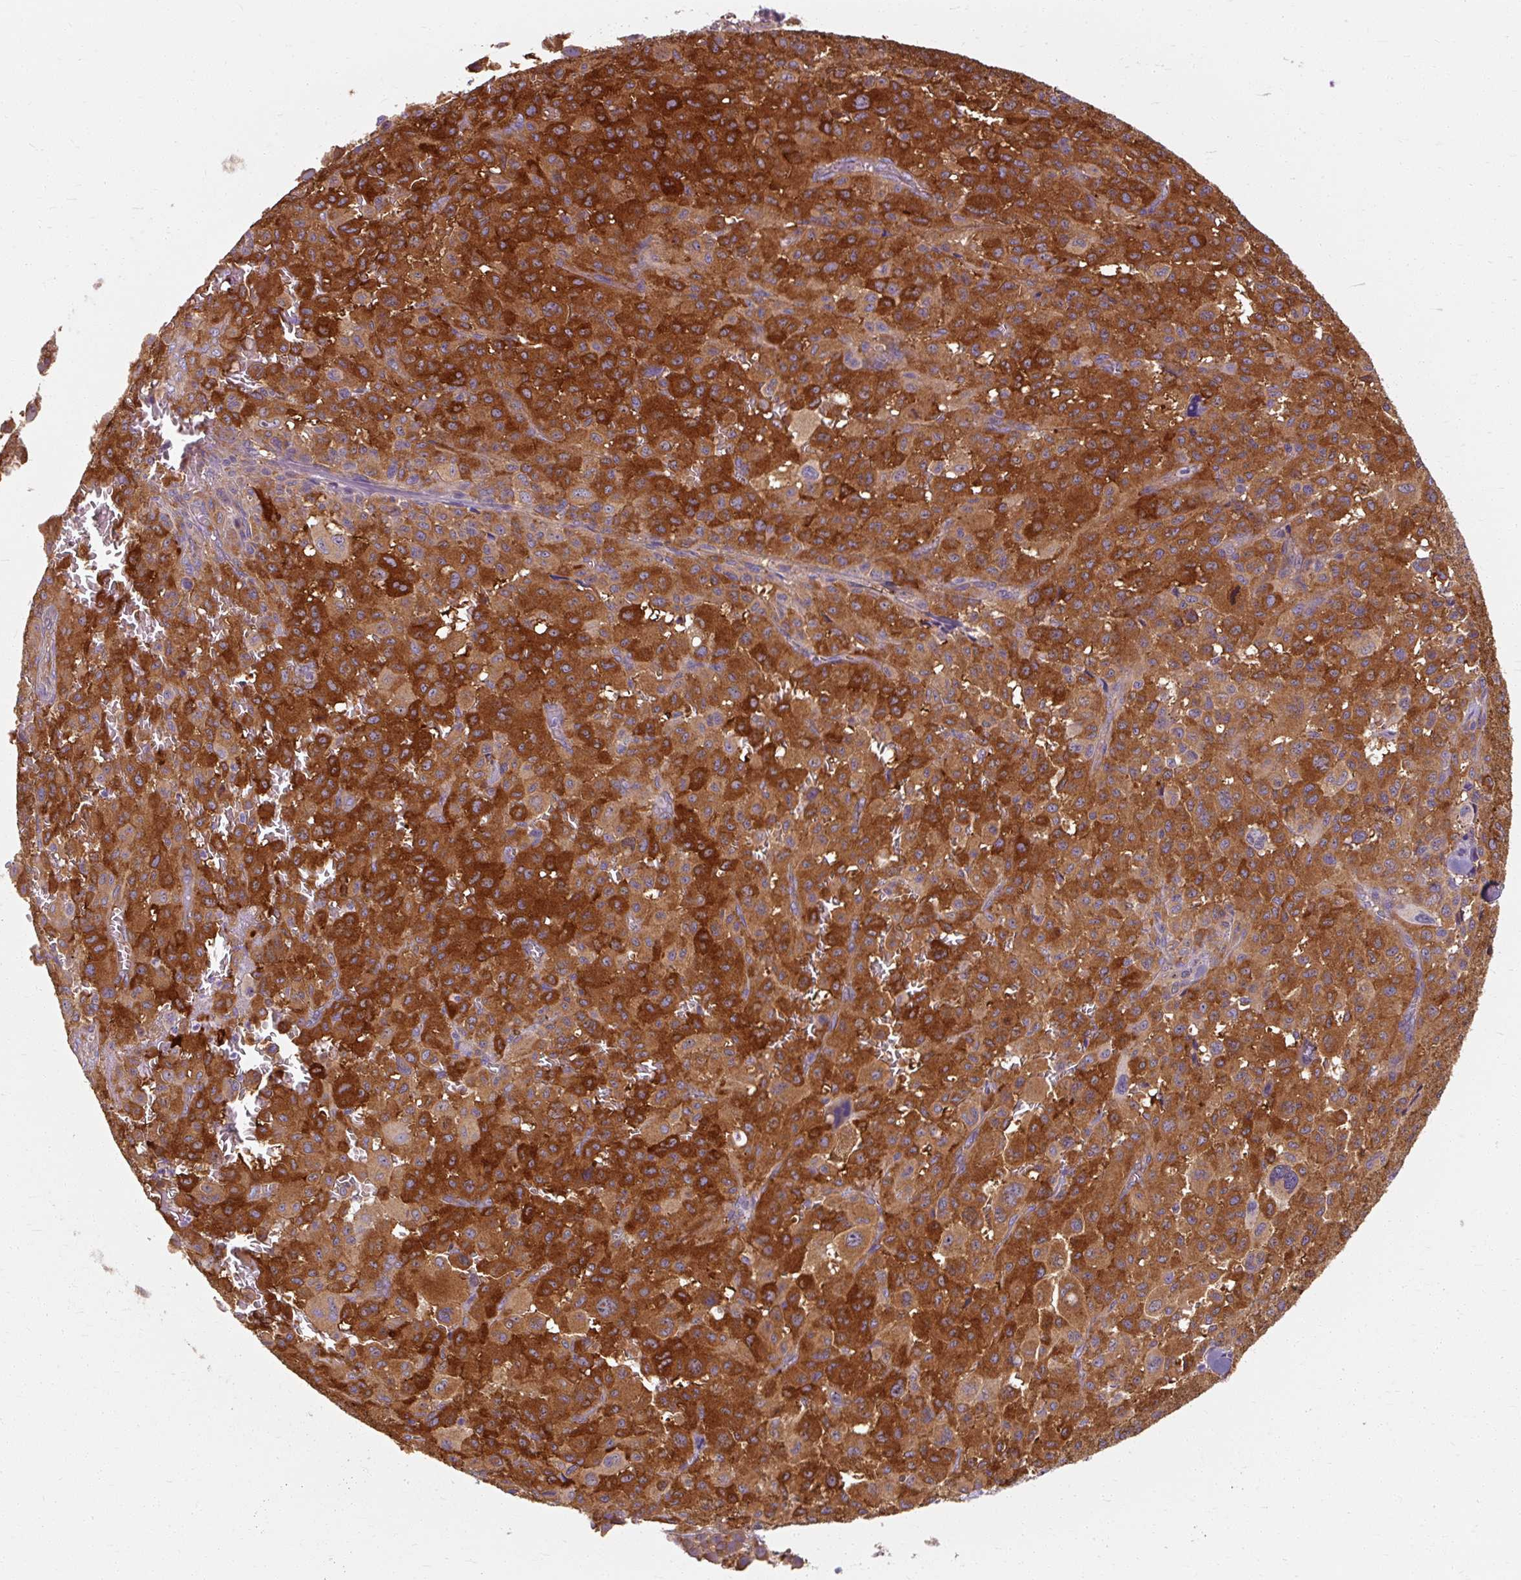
{"staining": {"intensity": "strong", "quantity": ">75%", "location": "cytoplasmic/membranous"}, "tissue": "melanoma", "cell_type": "Tumor cells", "image_type": "cancer", "snomed": [{"axis": "morphology", "description": "Malignant melanoma, NOS"}, {"axis": "topography", "description": "Skin"}], "caption": "Melanoma stained with a brown dye shows strong cytoplasmic/membranous positive expression in approximately >75% of tumor cells.", "gene": "TBC1D4", "patient": {"sex": "female", "age": 74}}